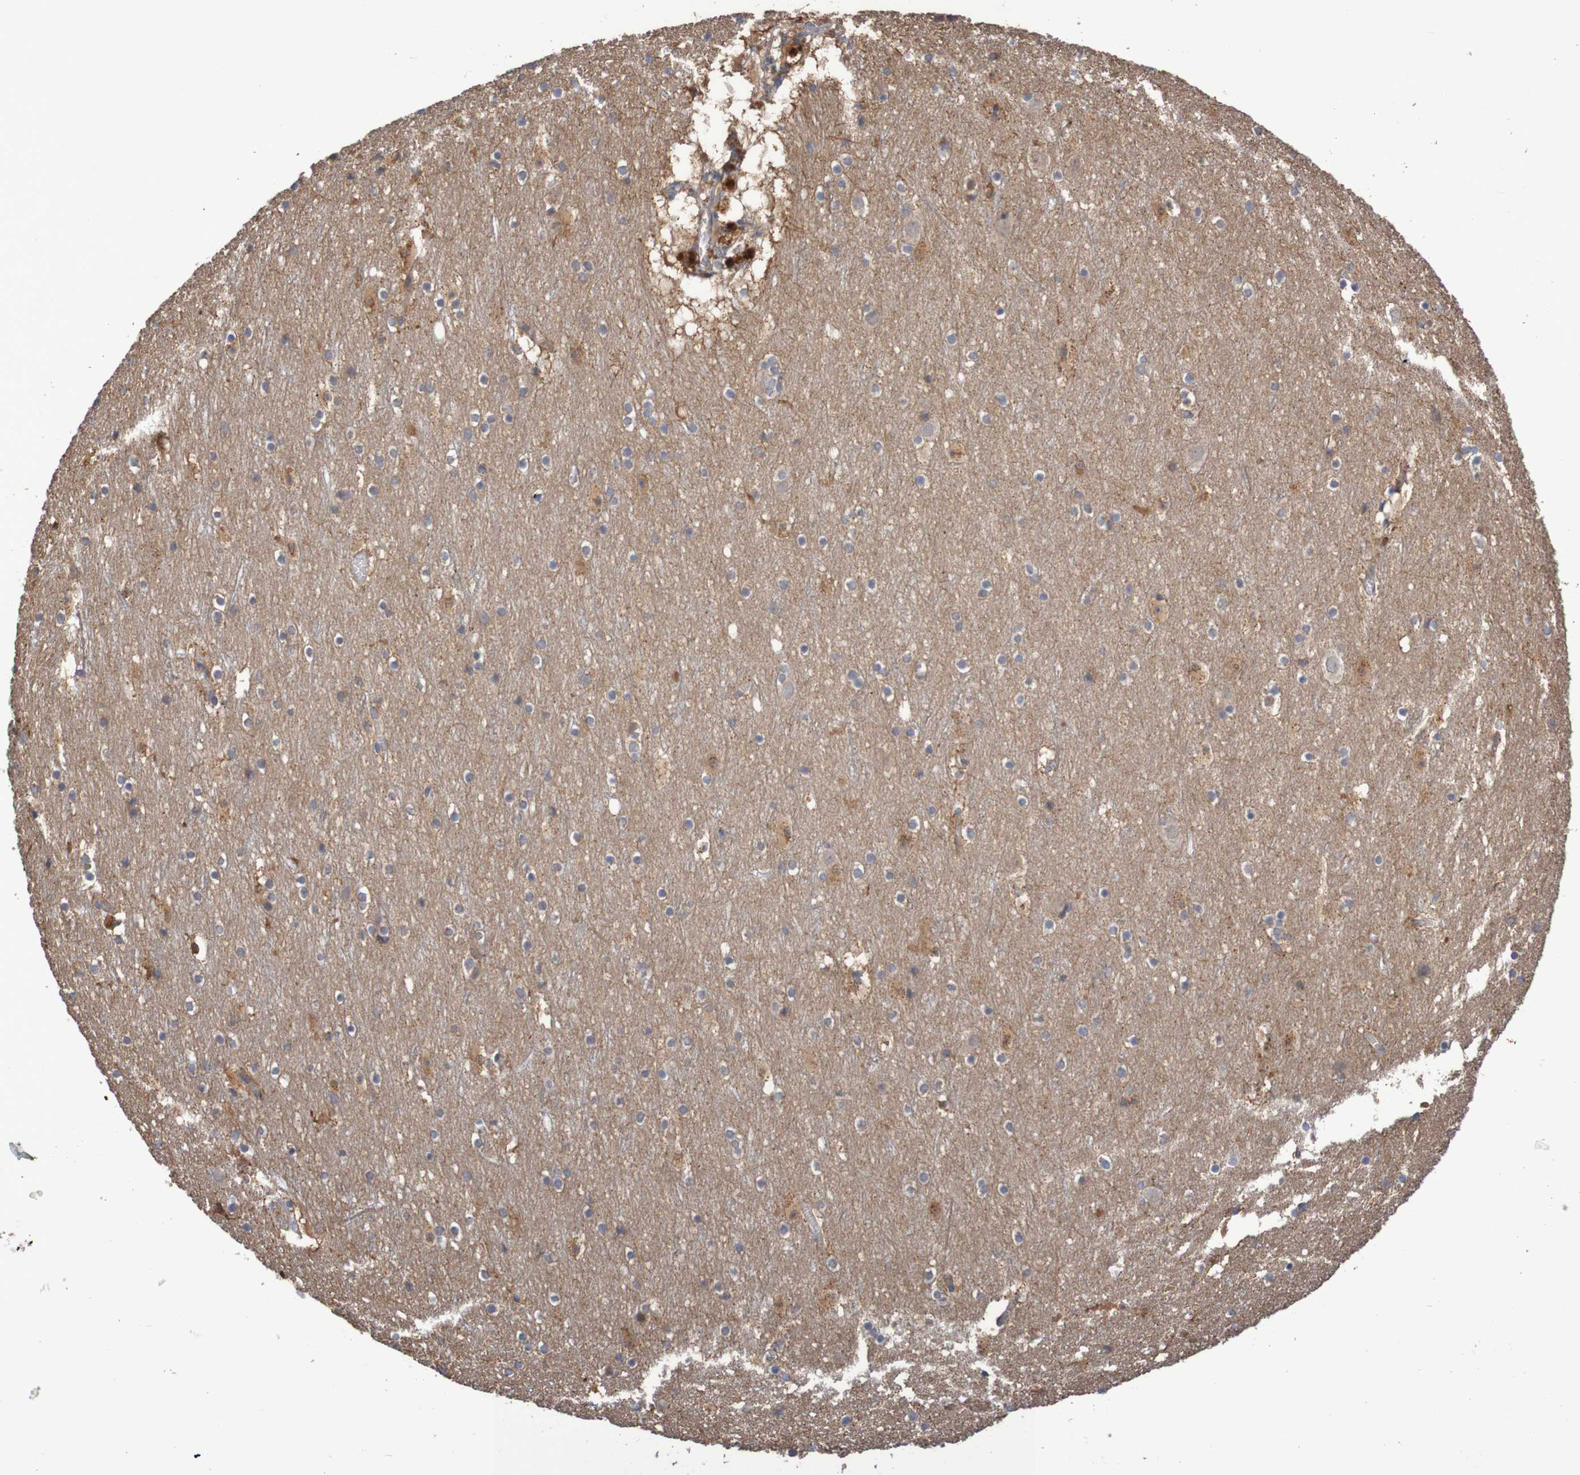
{"staining": {"intensity": "weak", "quantity": "25%-75%", "location": "cytoplasmic/membranous"}, "tissue": "cerebral cortex", "cell_type": "Endothelial cells", "image_type": "normal", "snomed": [{"axis": "morphology", "description": "Normal tissue, NOS"}, {"axis": "topography", "description": "Cerebral cortex"}], "caption": "Cerebral cortex stained for a protein (brown) exhibits weak cytoplasmic/membranous positive expression in approximately 25%-75% of endothelial cells.", "gene": "PHYH", "patient": {"sex": "male", "age": 45}}